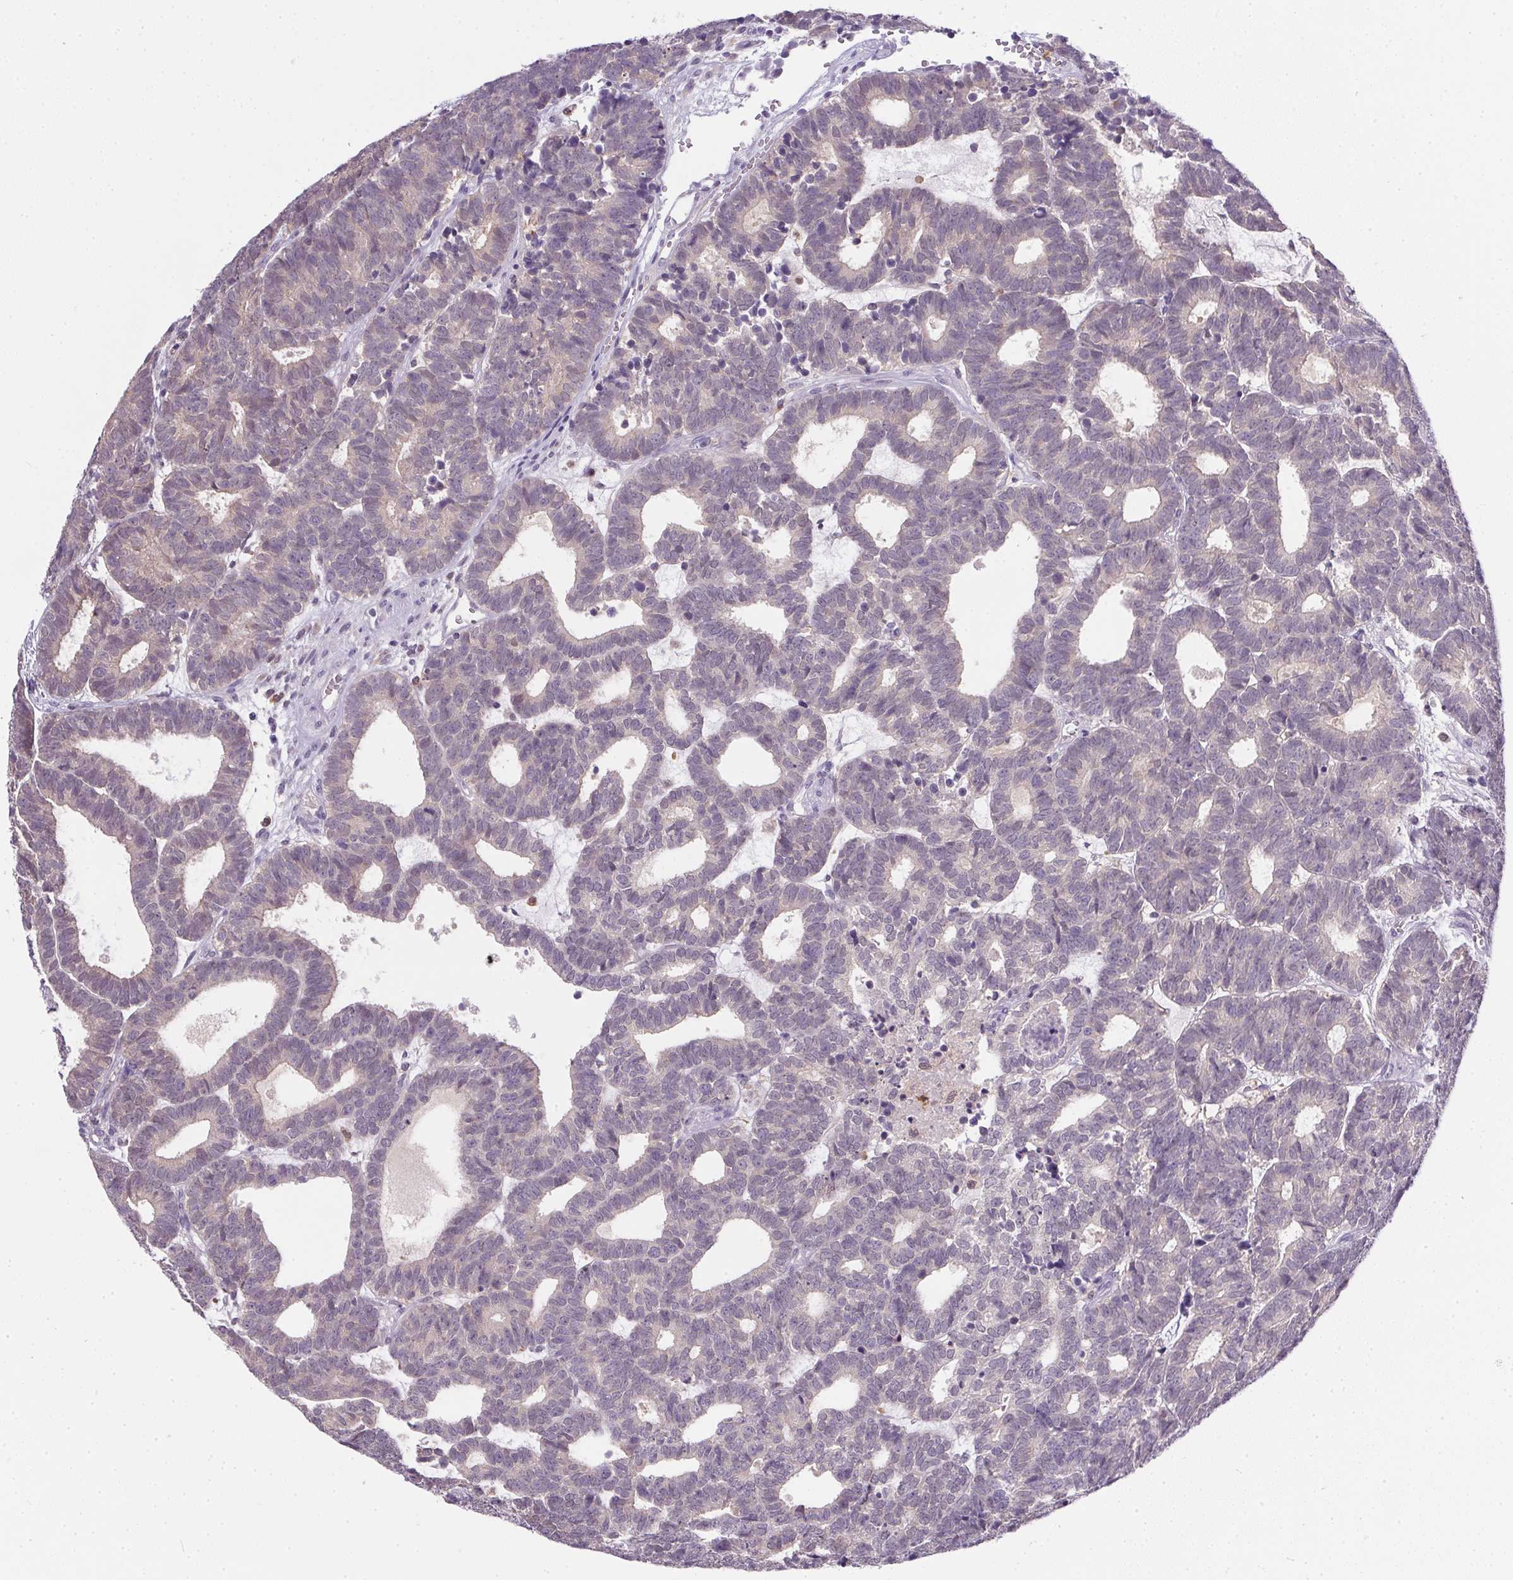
{"staining": {"intensity": "negative", "quantity": "none", "location": "none"}, "tissue": "head and neck cancer", "cell_type": "Tumor cells", "image_type": "cancer", "snomed": [{"axis": "morphology", "description": "Adenocarcinoma, NOS"}, {"axis": "topography", "description": "Head-Neck"}], "caption": "Immunohistochemistry (IHC) image of neoplastic tissue: human head and neck cancer (adenocarcinoma) stained with DAB demonstrates no significant protein staining in tumor cells. (DAB (3,3'-diaminobenzidine) immunohistochemistry with hematoxylin counter stain).", "gene": "DNAJC5G", "patient": {"sex": "female", "age": 81}}